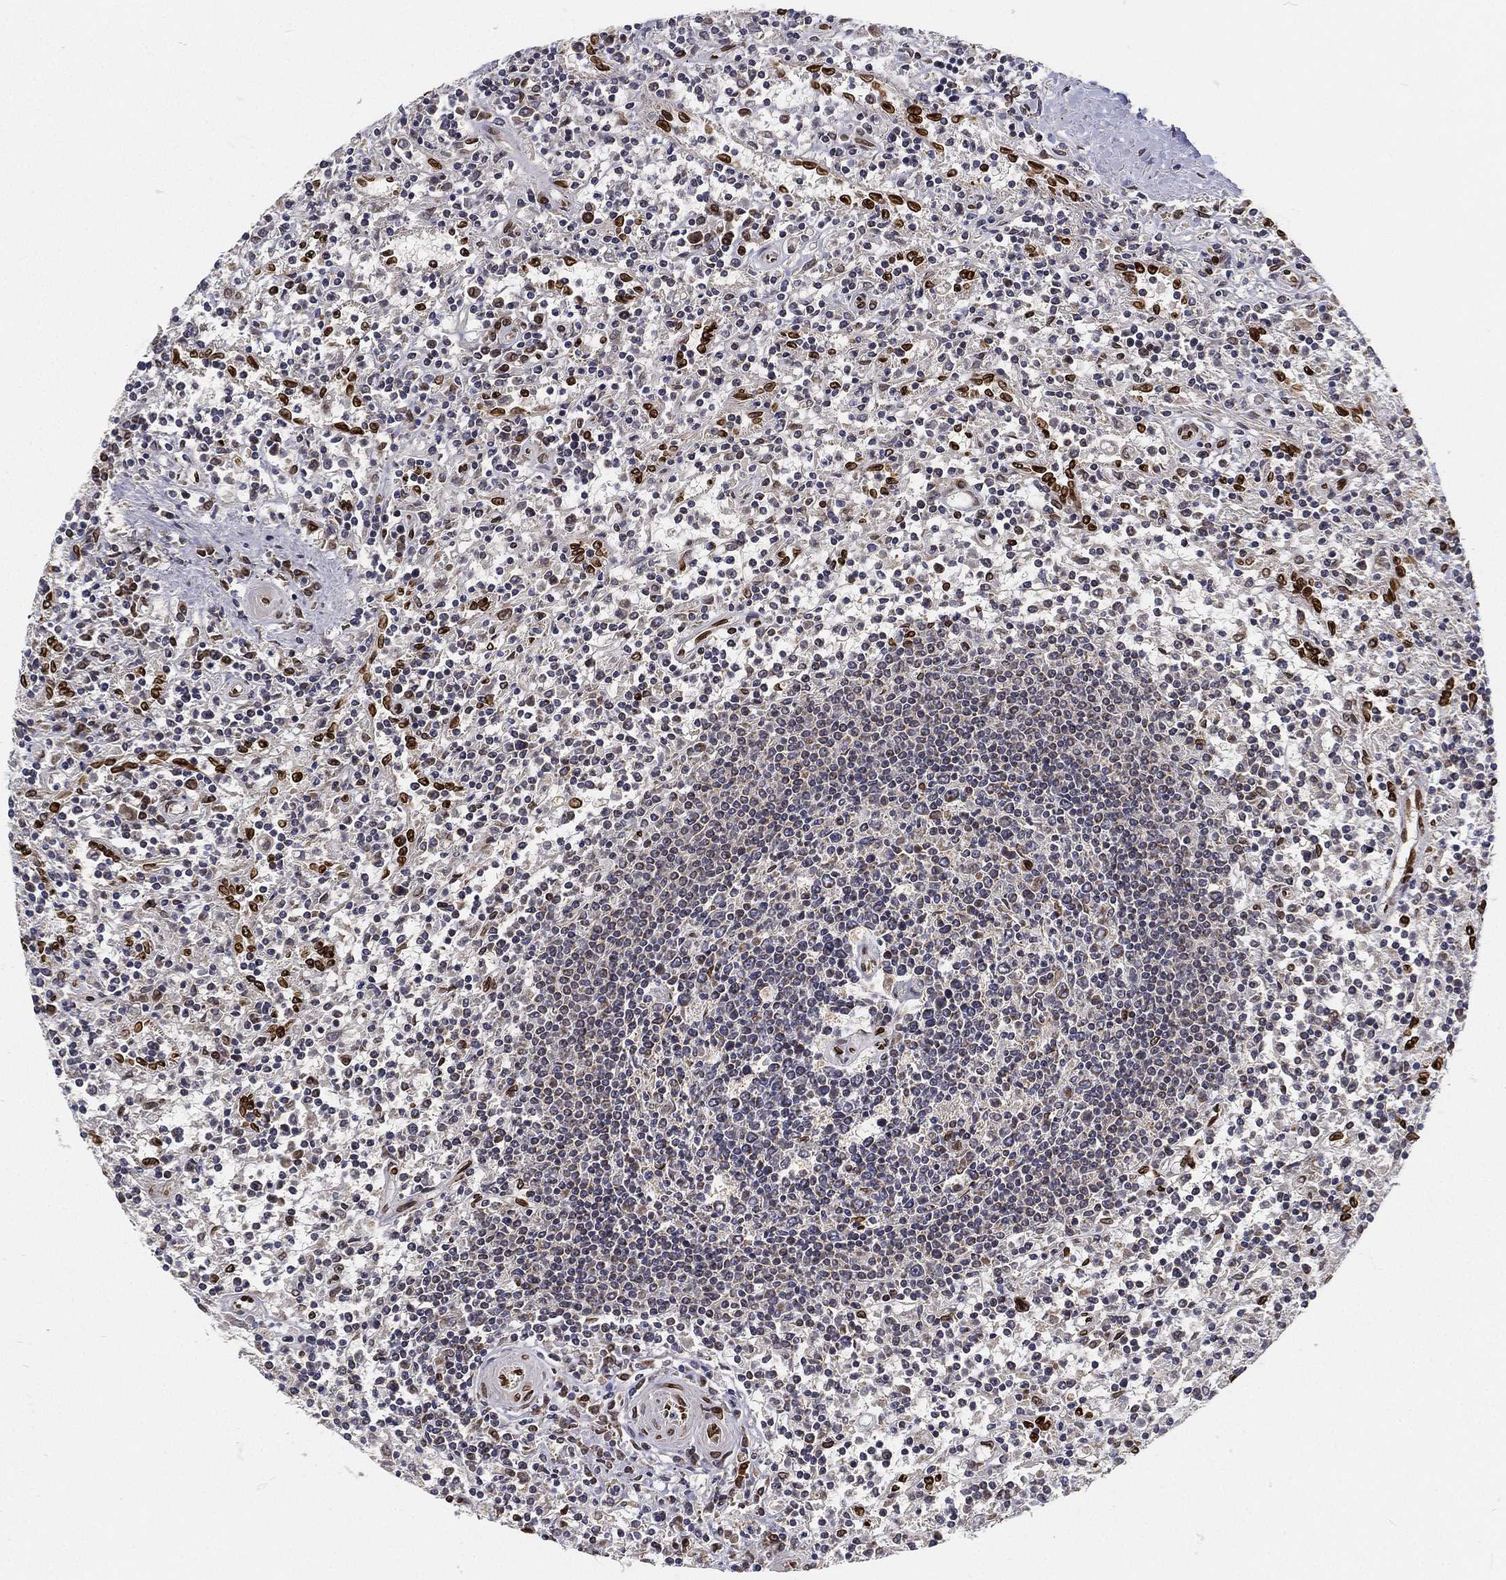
{"staining": {"intensity": "negative", "quantity": "none", "location": "none"}, "tissue": "lymphoma", "cell_type": "Tumor cells", "image_type": "cancer", "snomed": [{"axis": "morphology", "description": "Malignant lymphoma, non-Hodgkin's type, Low grade"}, {"axis": "topography", "description": "Spleen"}], "caption": "Image shows no significant protein positivity in tumor cells of lymphoma.", "gene": "PALB2", "patient": {"sex": "male", "age": 62}}